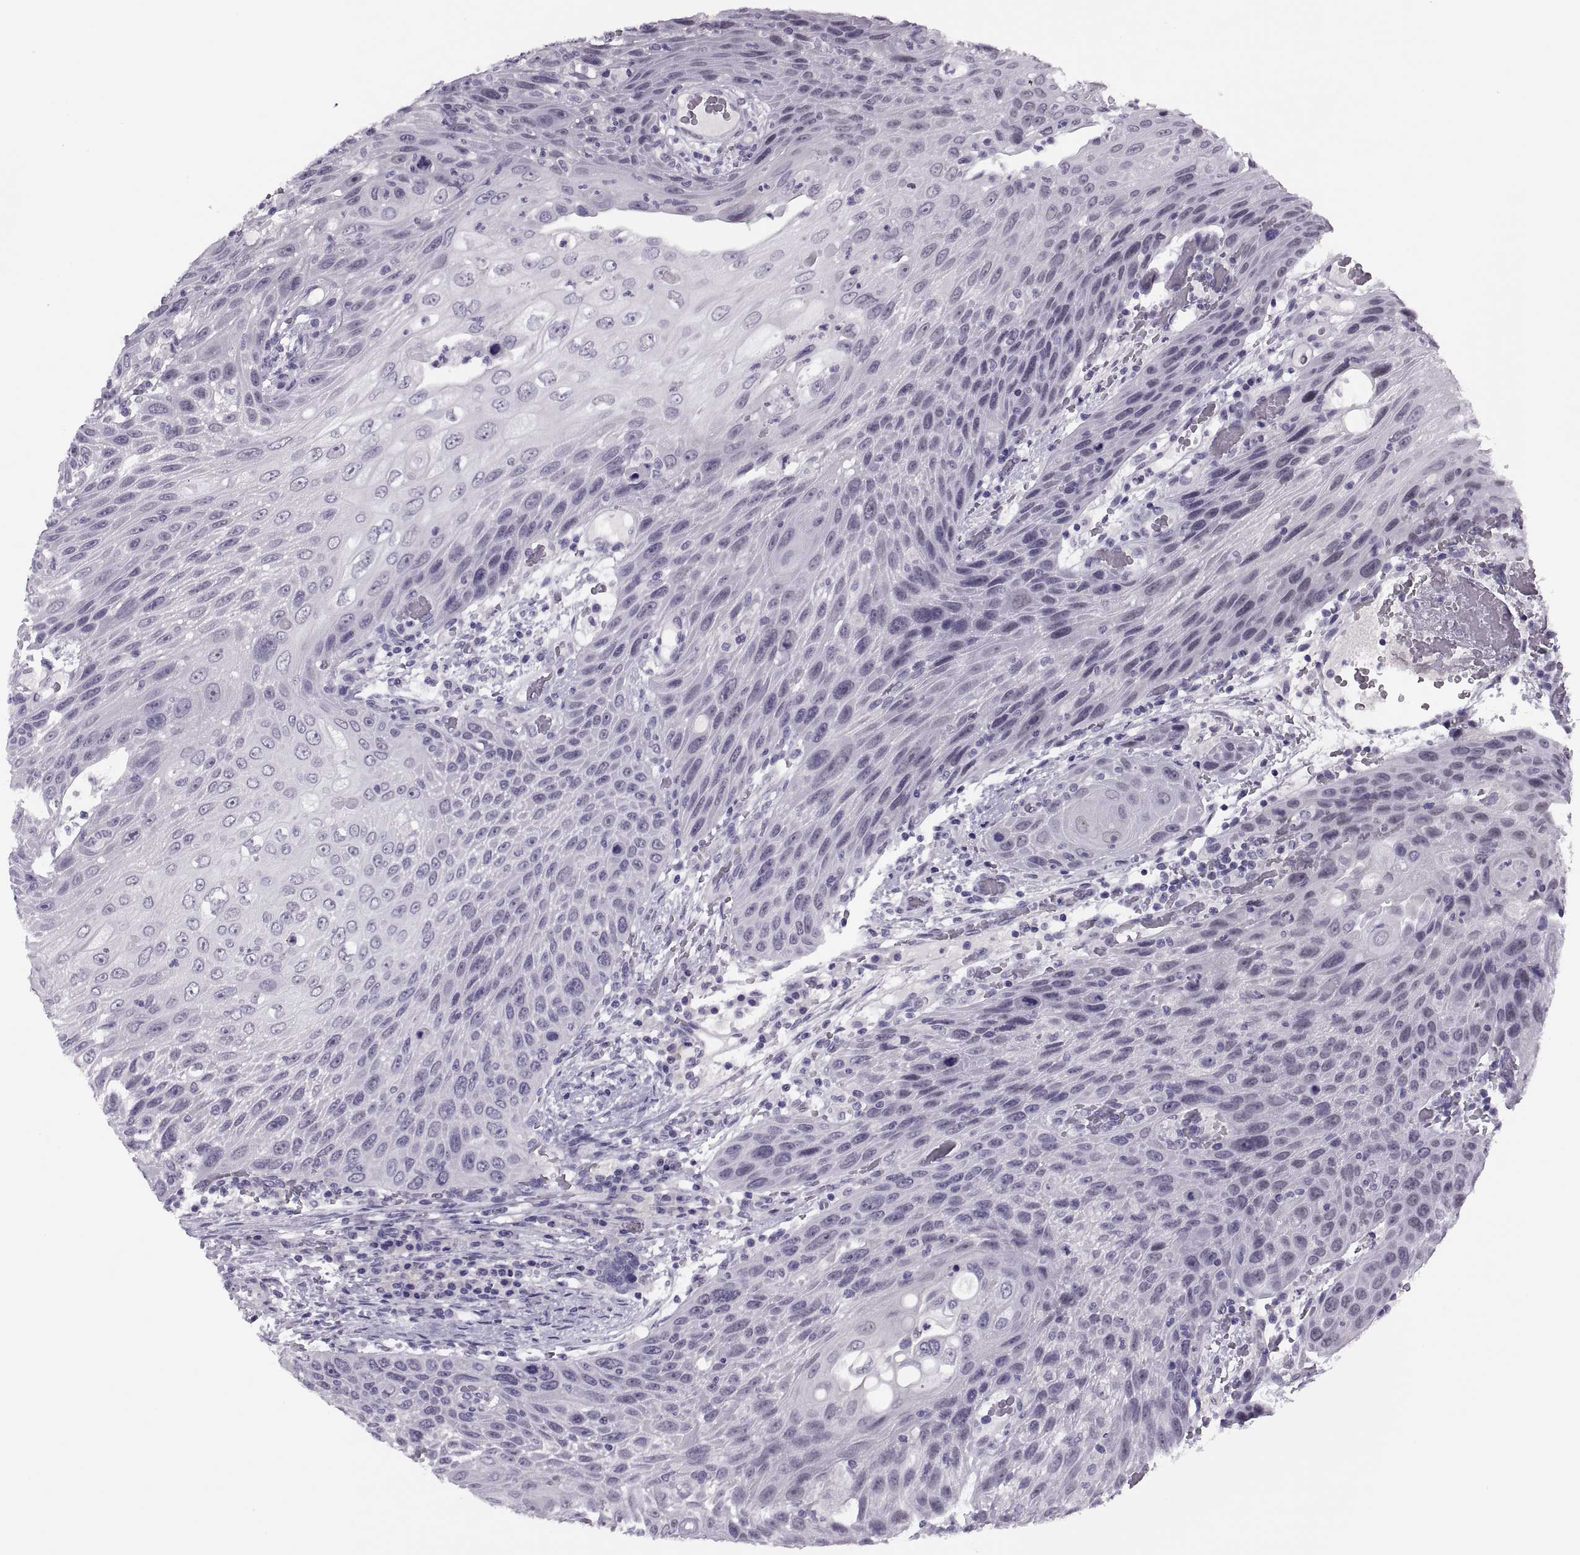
{"staining": {"intensity": "negative", "quantity": "none", "location": "none"}, "tissue": "head and neck cancer", "cell_type": "Tumor cells", "image_type": "cancer", "snomed": [{"axis": "morphology", "description": "Squamous cell carcinoma, NOS"}, {"axis": "topography", "description": "Head-Neck"}], "caption": "Tumor cells are negative for brown protein staining in squamous cell carcinoma (head and neck).", "gene": "SYNGR4", "patient": {"sex": "male", "age": 69}}